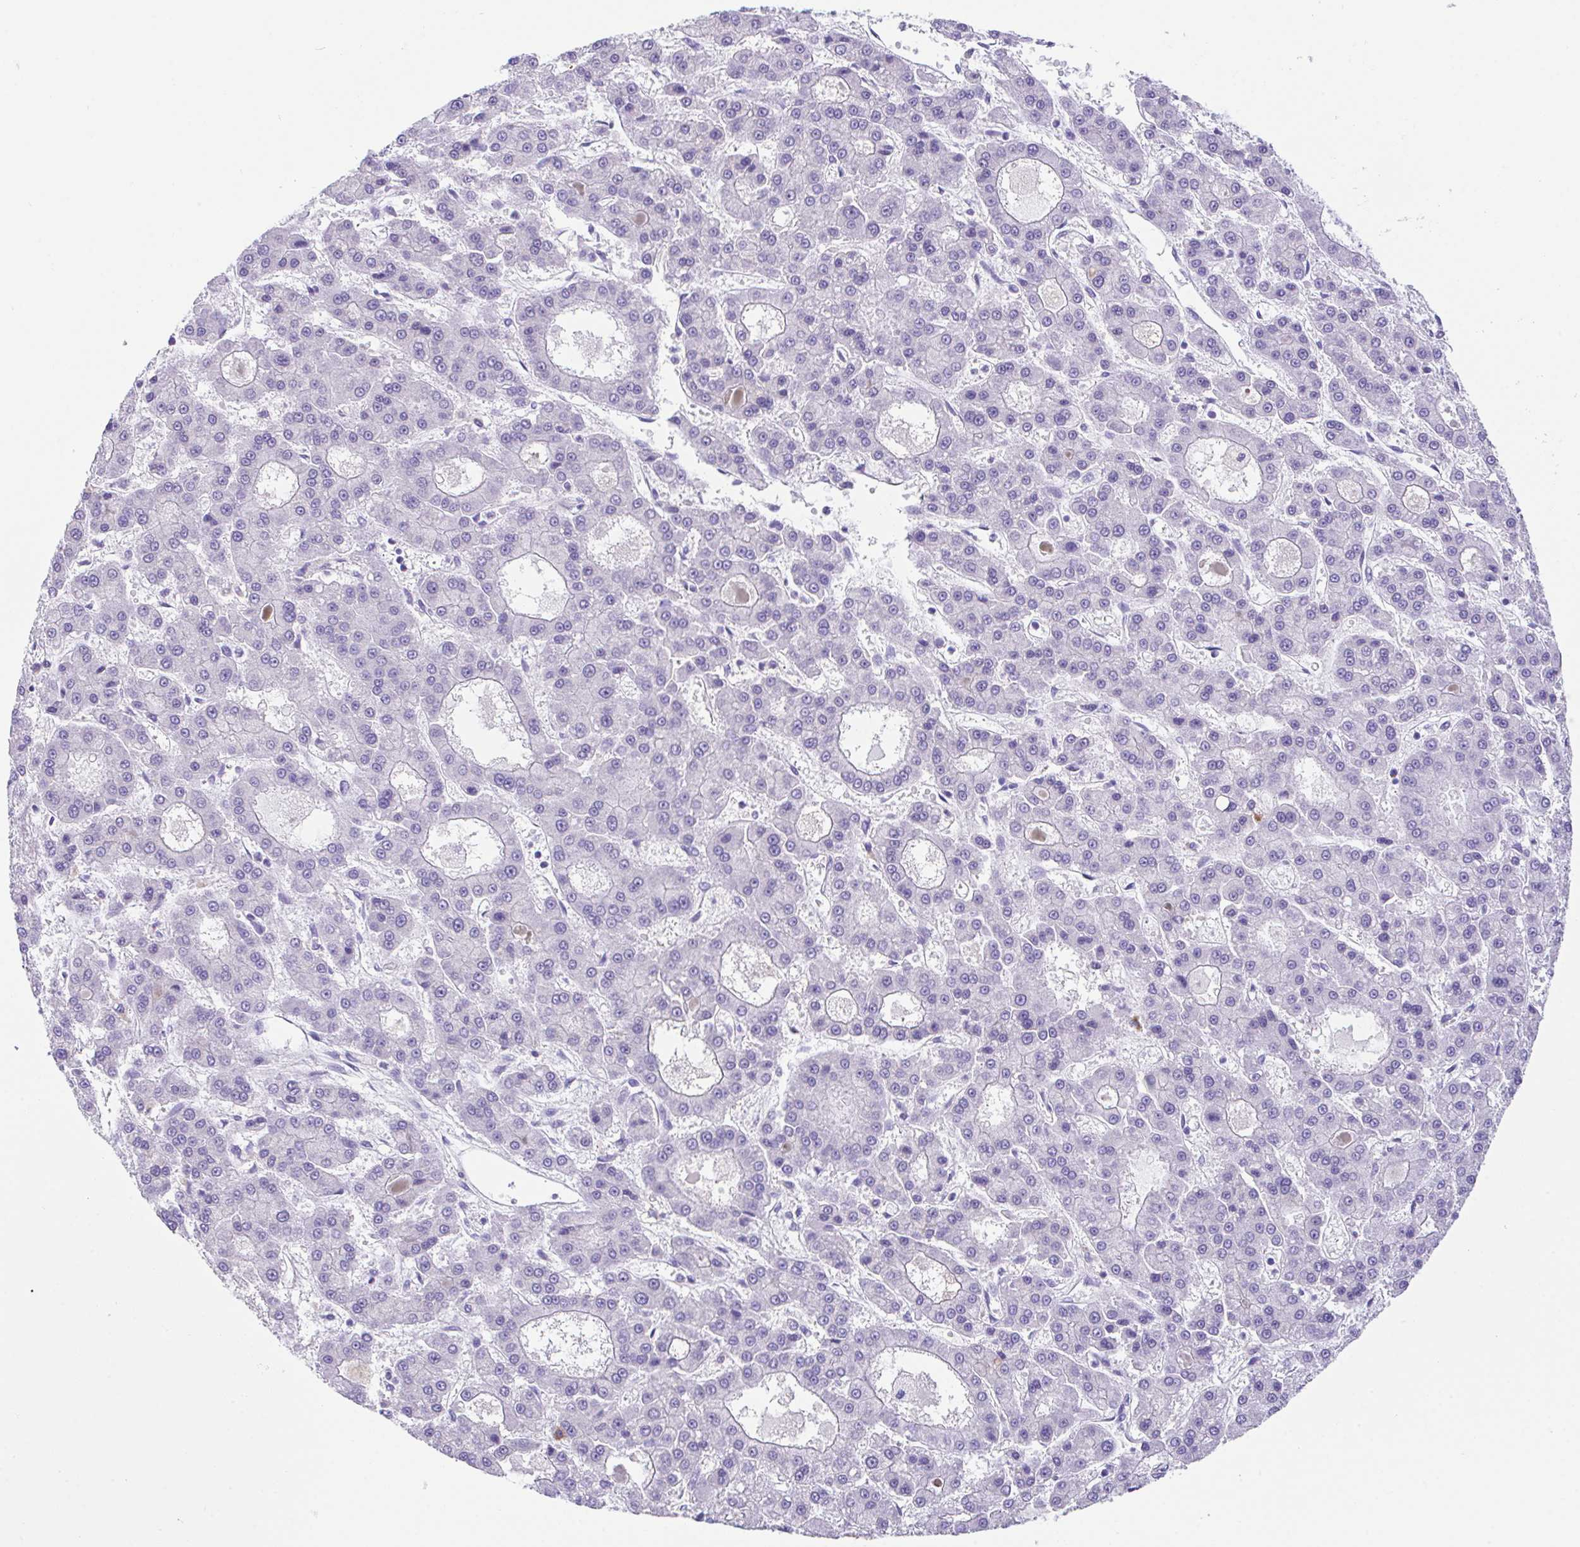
{"staining": {"intensity": "negative", "quantity": "none", "location": "none"}, "tissue": "liver cancer", "cell_type": "Tumor cells", "image_type": "cancer", "snomed": [{"axis": "morphology", "description": "Carcinoma, Hepatocellular, NOS"}, {"axis": "topography", "description": "Liver"}], "caption": "The histopathology image reveals no staining of tumor cells in hepatocellular carcinoma (liver).", "gene": "HACD4", "patient": {"sex": "male", "age": 70}}